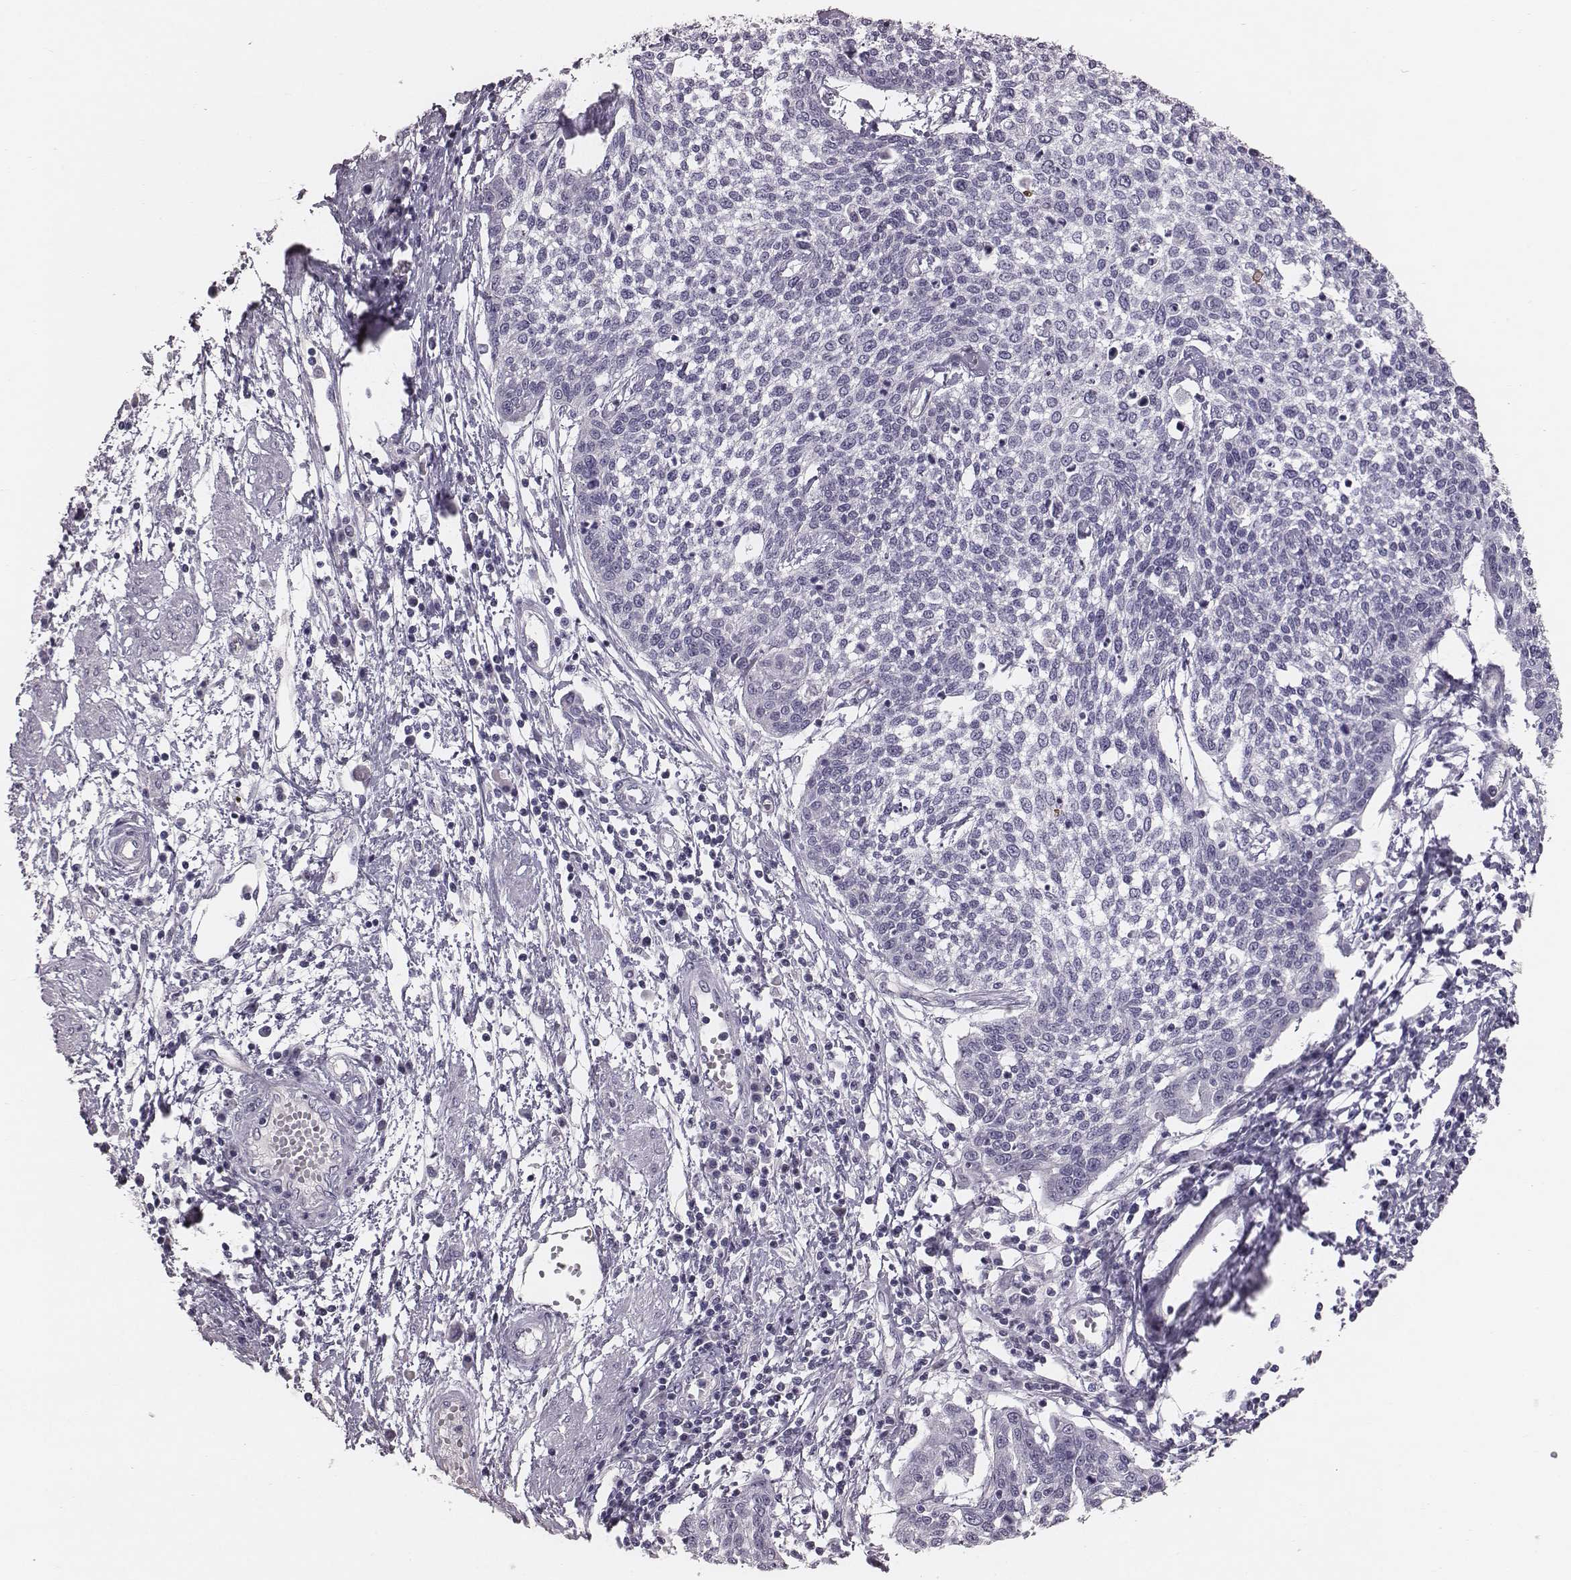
{"staining": {"intensity": "negative", "quantity": "none", "location": "none"}, "tissue": "cervical cancer", "cell_type": "Tumor cells", "image_type": "cancer", "snomed": [{"axis": "morphology", "description": "Squamous cell carcinoma, NOS"}, {"axis": "topography", "description": "Cervix"}], "caption": "Tumor cells are negative for brown protein staining in cervical cancer. The staining is performed using DAB brown chromogen with nuclei counter-stained in using hematoxylin.", "gene": "CACNG4", "patient": {"sex": "female", "age": 34}}